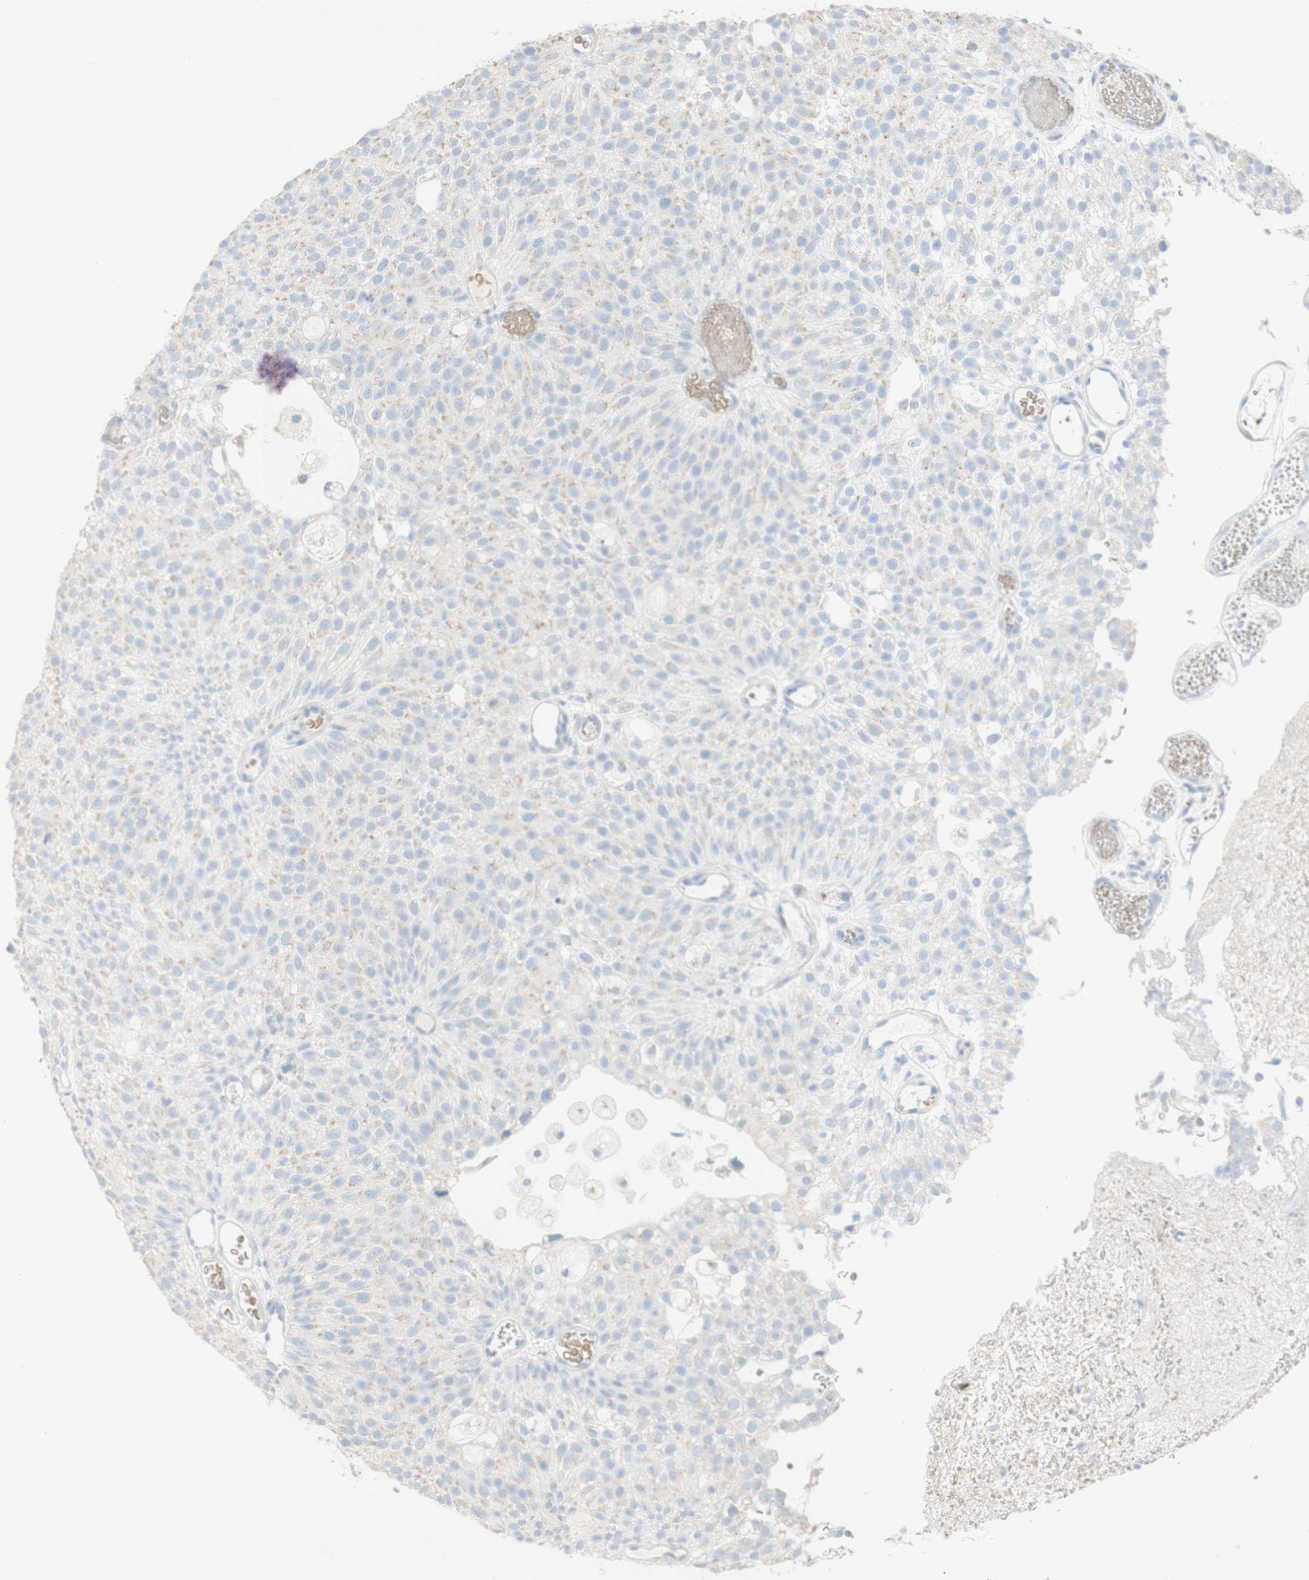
{"staining": {"intensity": "weak", "quantity": ">75%", "location": "cytoplasmic/membranous"}, "tissue": "urothelial cancer", "cell_type": "Tumor cells", "image_type": "cancer", "snomed": [{"axis": "morphology", "description": "Urothelial carcinoma, Low grade"}, {"axis": "topography", "description": "Urinary bladder"}], "caption": "Protein expression analysis of low-grade urothelial carcinoma shows weak cytoplasmic/membranous expression in approximately >75% of tumor cells. (DAB (3,3'-diaminobenzidine) = brown stain, brightfield microscopy at high magnification).", "gene": "MANEA", "patient": {"sex": "male", "age": 78}}